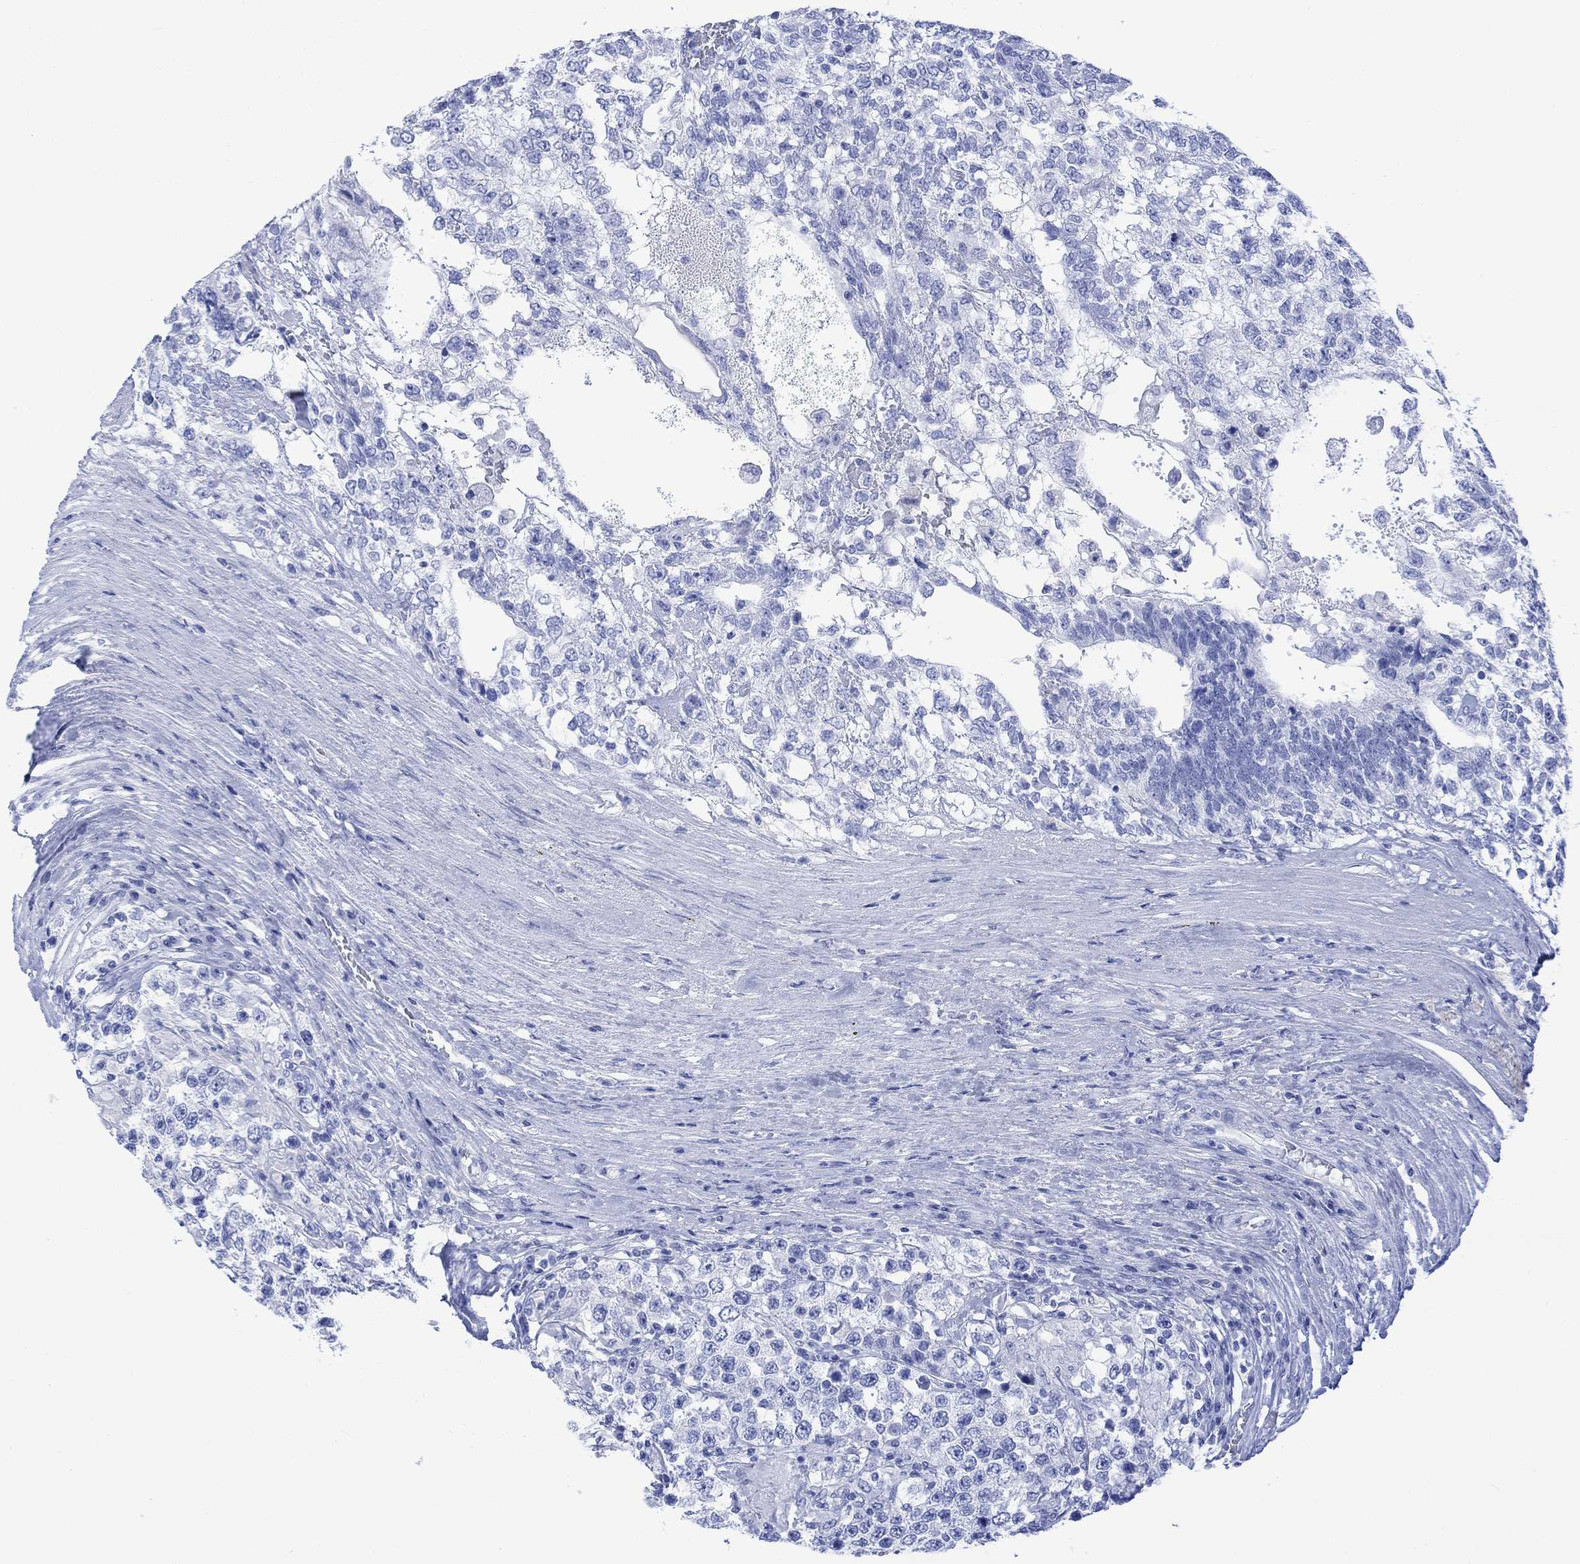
{"staining": {"intensity": "negative", "quantity": "none", "location": "none"}, "tissue": "testis cancer", "cell_type": "Tumor cells", "image_type": "cancer", "snomed": [{"axis": "morphology", "description": "Seminoma, NOS"}, {"axis": "morphology", "description": "Carcinoma, Embryonal, NOS"}, {"axis": "topography", "description": "Testis"}], "caption": "Human testis cancer stained for a protein using immunohistochemistry reveals no expression in tumor cells.", "gene": "CELF4", "patient": {"sex": "male", "age": 41}}